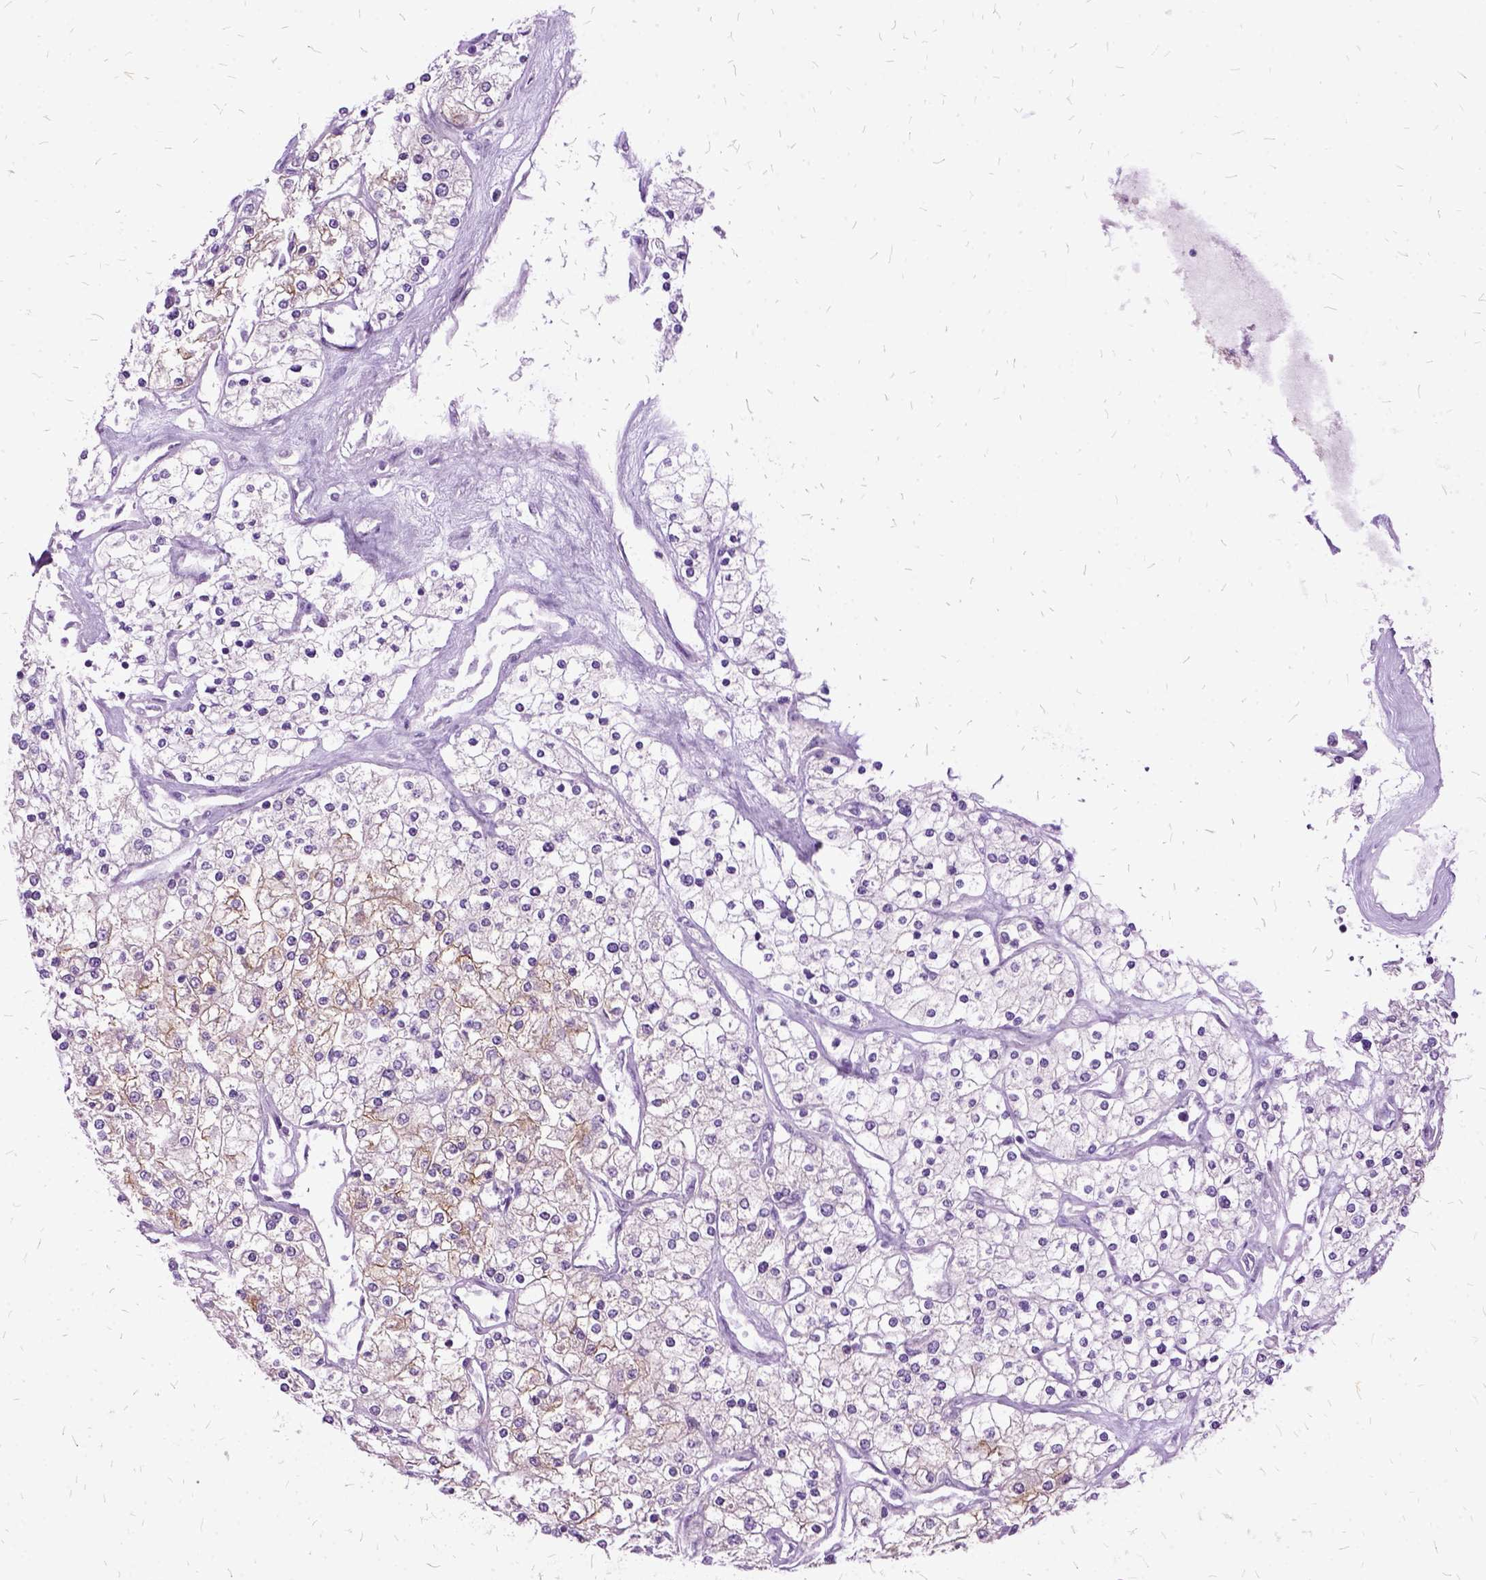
{"staining": {"intensity": "weak", "quantity": "25%-75%", "location": "cytoplasmic/membranous"}, "tissue": "renal cancer", "cell_type": "Tumor cells", "image_type": "cancer", "snomed": [{"axis": "morphology", "description": "Adenocarcinoma, NOS"}, {"axis": "topography", "description": "Kidney"}], "caption": "There is low levels of weak cytoplasmic/membranous positivity in tumor cells of adenocarcinoma (renal), as demonstrated by immunohistochemical staining (brown color).", "gene": "MME", "patient": {"sex": "male", "age": 80}}